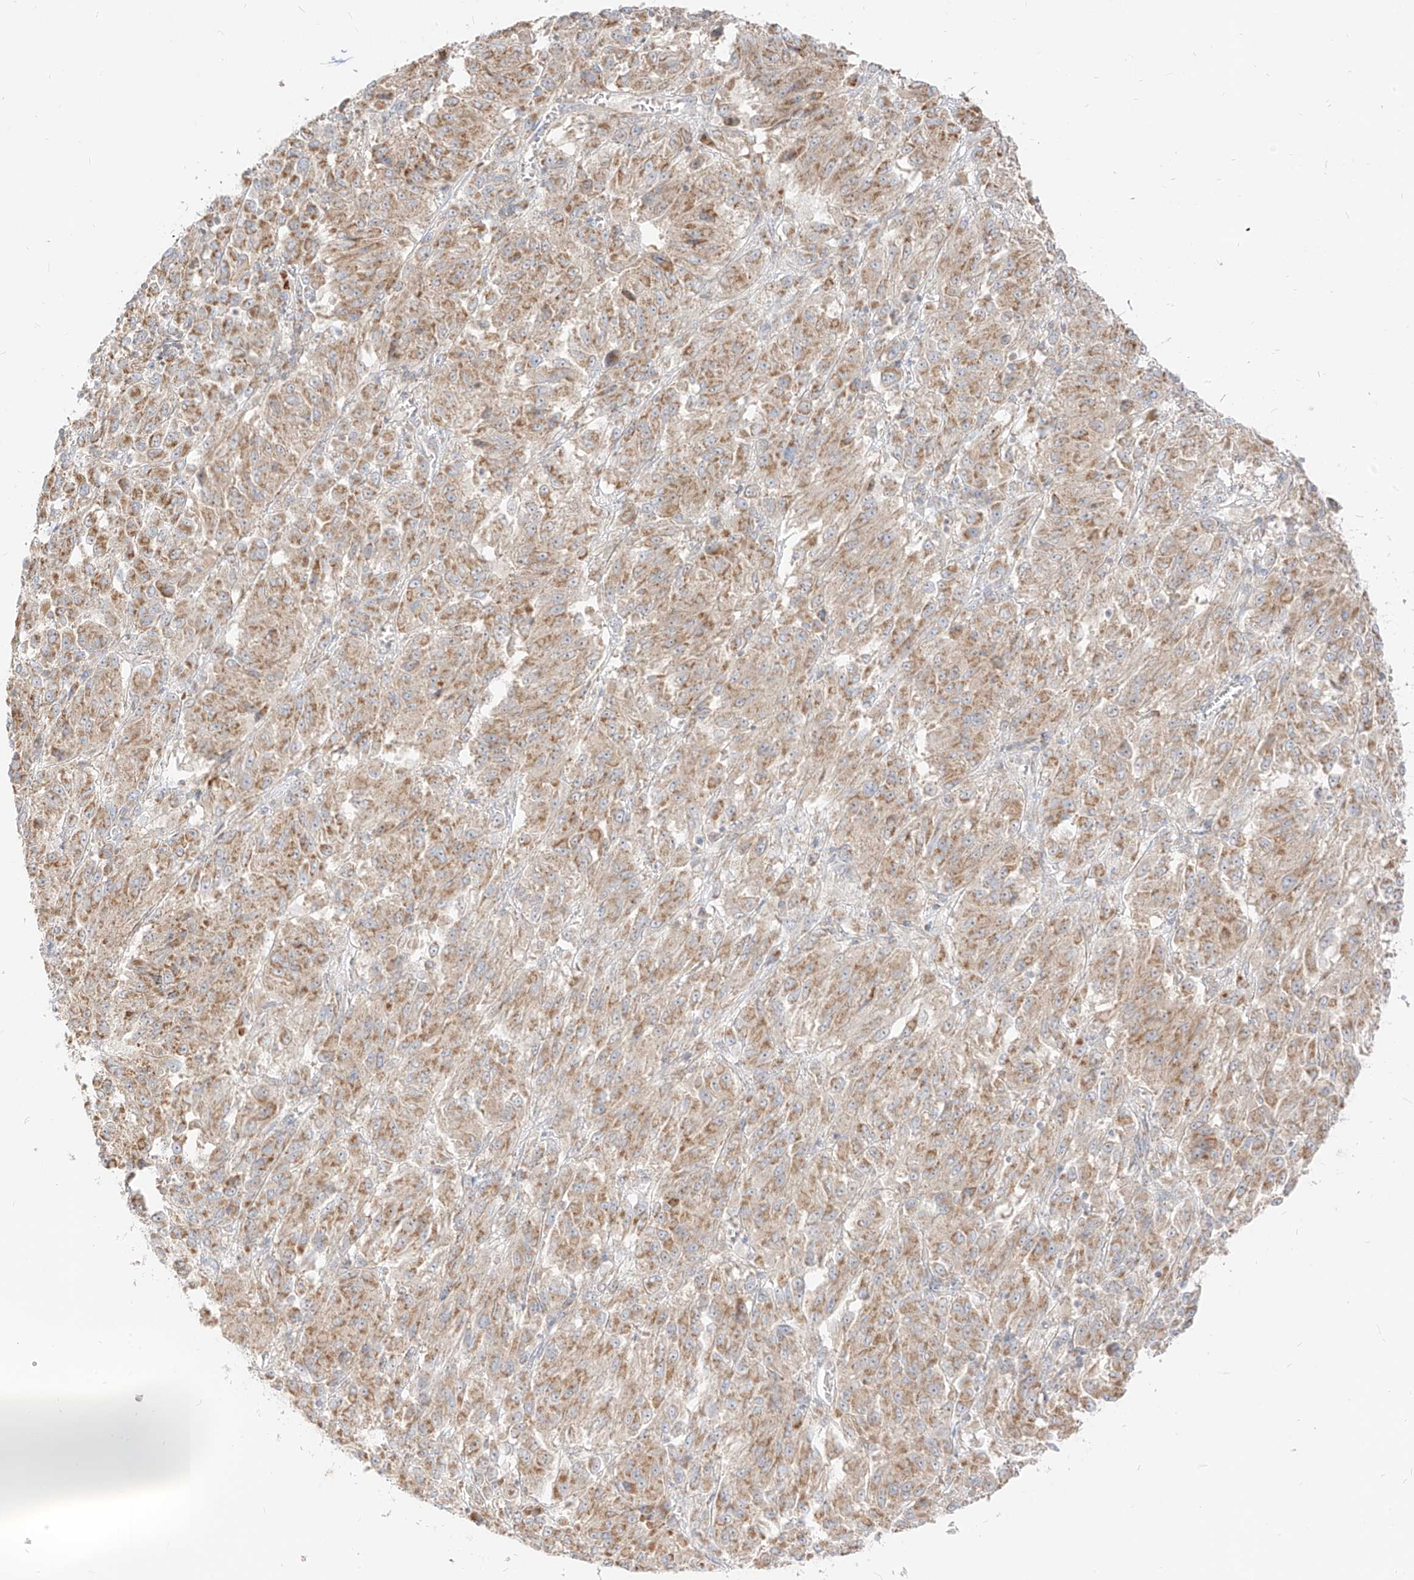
{"staining": {"intensity": "moderate", "quantity": ">75%", "location": "cytoplasmic/membranous"}, "tissue": "melanoma", "cell_type": "Tumor cells", "image_type": "cancer", "snomed": [{"axis": "morphology", "description": "Malignant melanoma, Metastatic site"}, {"axis": "topography", "description": "Lung"}], "caption": "About >75% of tumor cells in human malignant melanoma (metastatic site) demonstrate moderate cytoplasmic/membranous protein staining as visualized by brown immunohistochemical staining.", "gene": "ZIM3", "patient": {"sex": "male", "age": 64}}